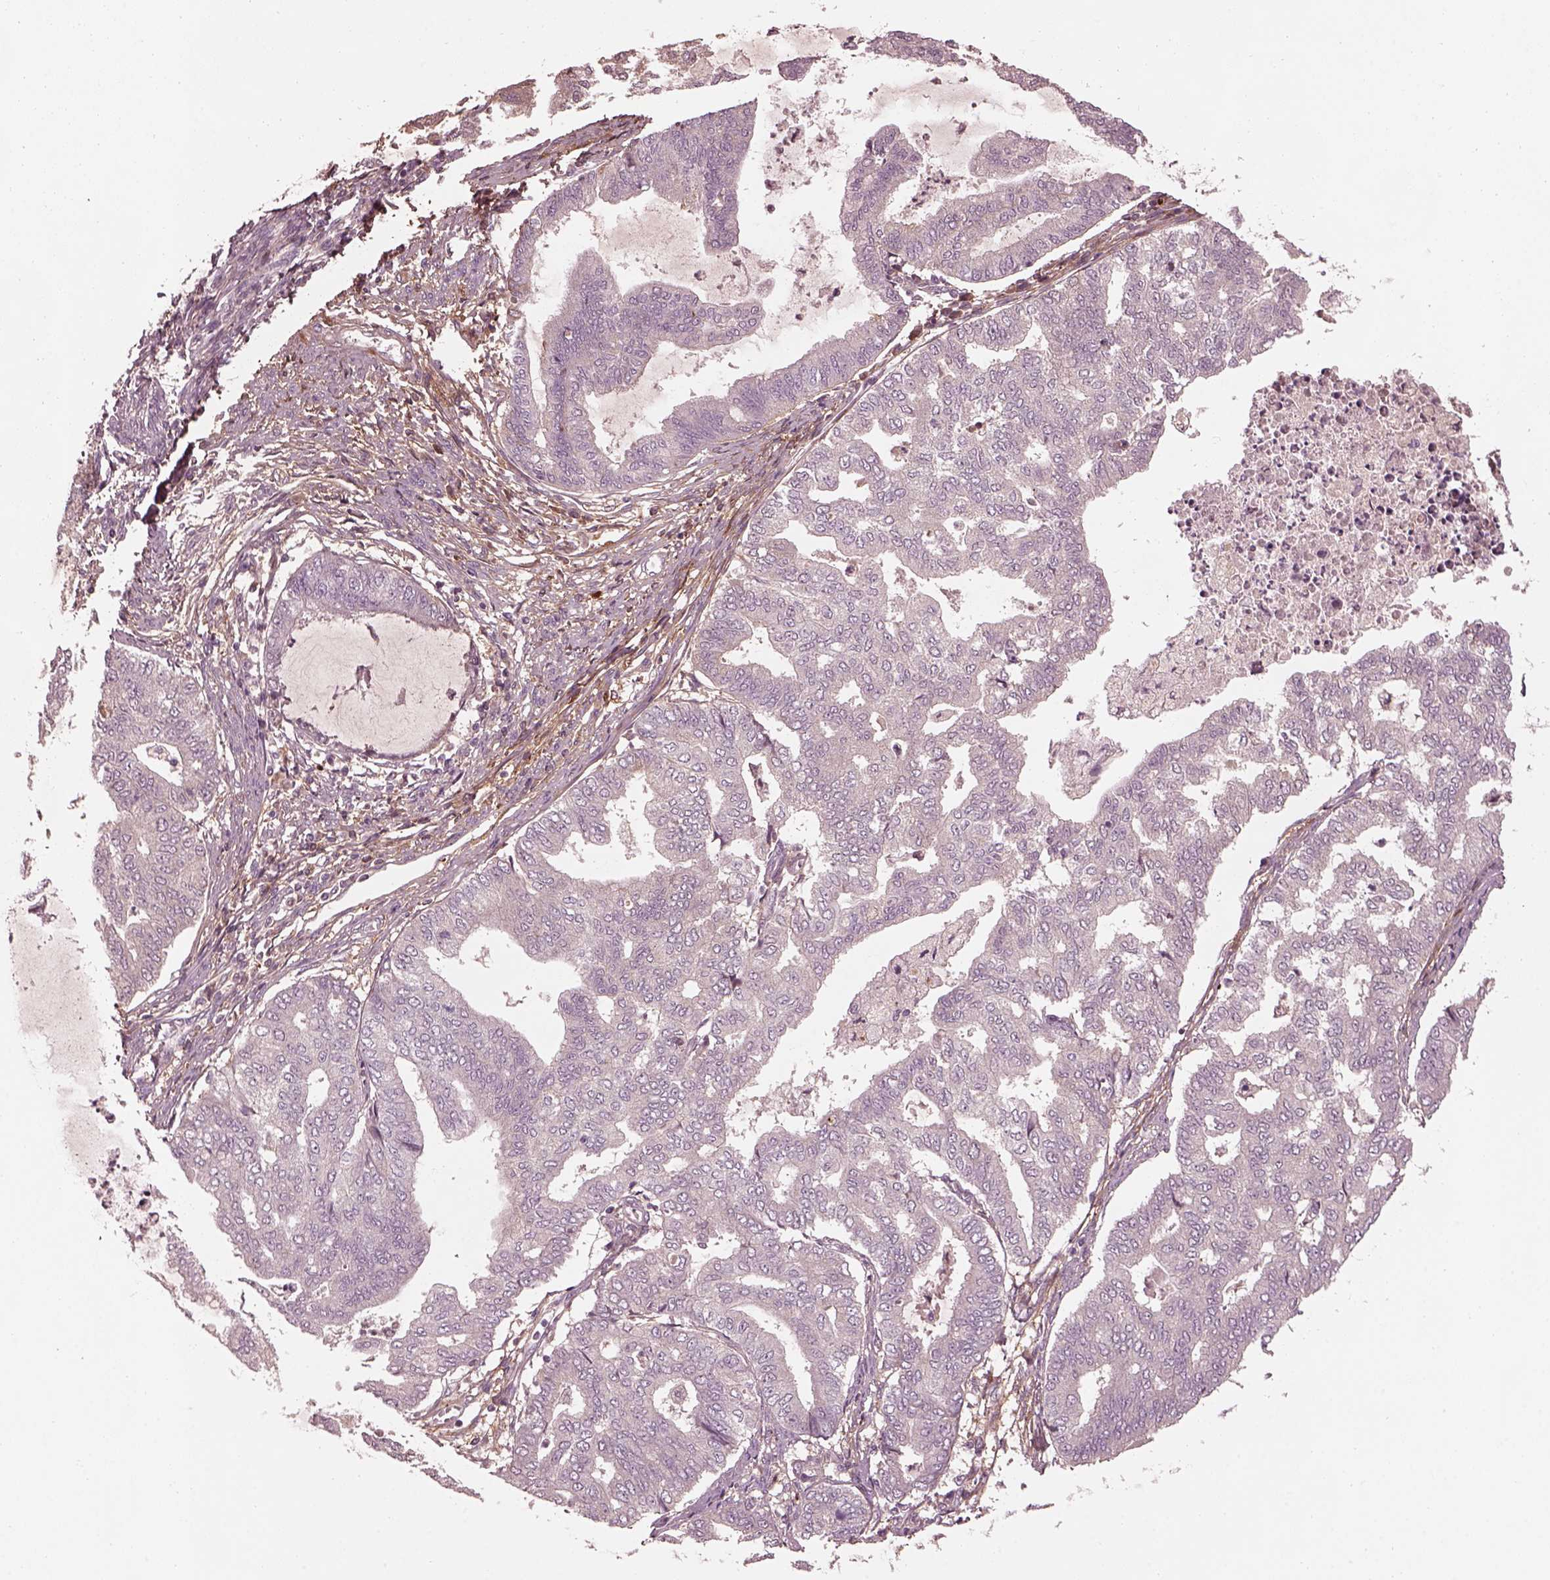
{"staining": {"intensity": "negative", "quantity": "none", "location": "none"}, "tissue": "endometrial cancer", "cell_type": "Tumor cells", "image_type": "cancer", "snomed": [{"axis": "morphology", "description": "Adenocarcinoma, NOS"}, {"axis": "topography", "description": "Endometrium"}], "caption": "Immunohistochemistry micrograph of neoplastic tissue: human endometrial cancer stained with DAB (3,3'-diaminobenzidine) exhibits no significant protein expression in tumor cells.", "gene": "EFEMP1", "patient": {"sex": "female", "age": 79}}